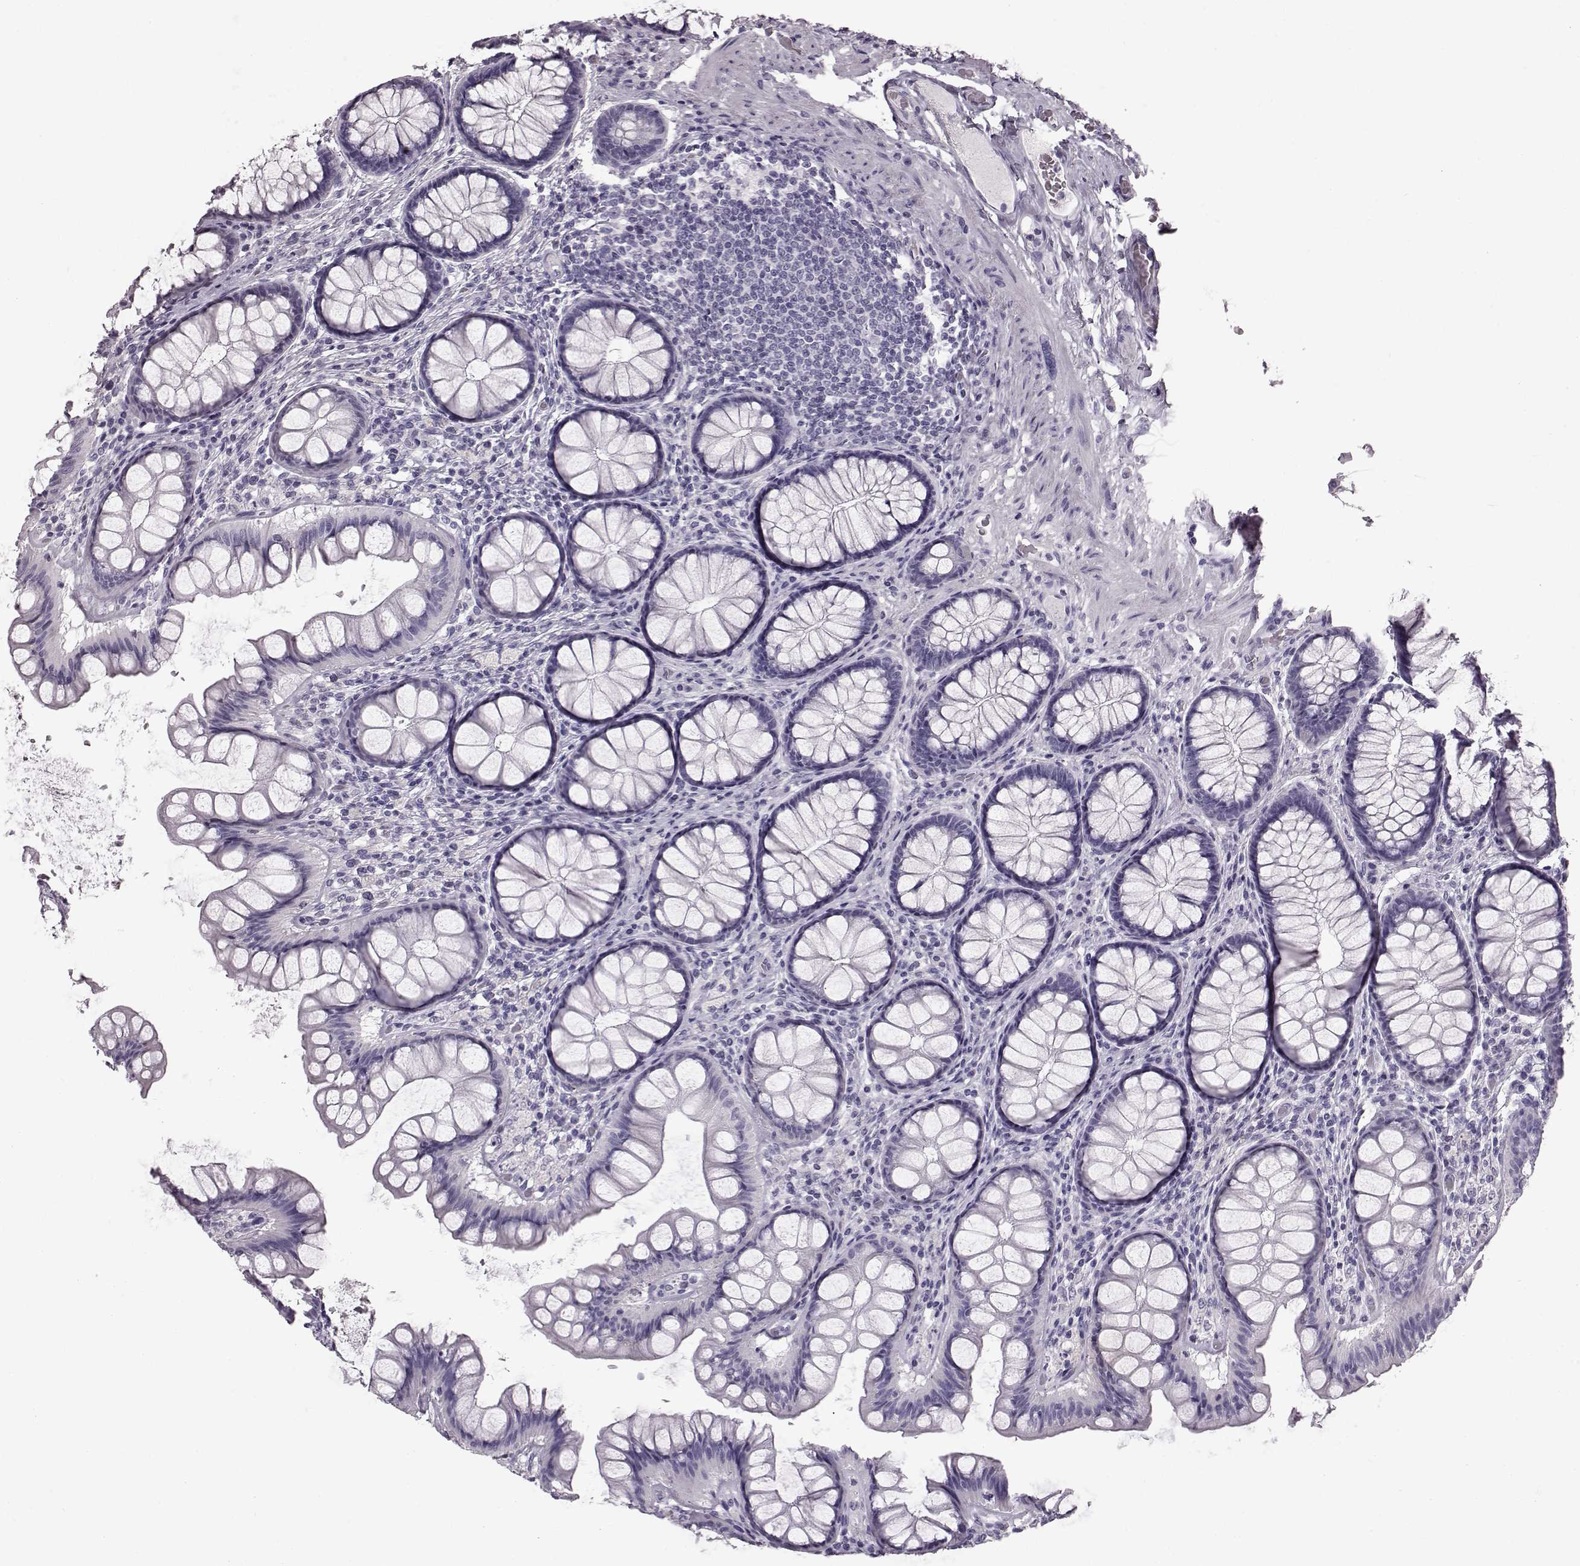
{"staining": {"intensity": "negative", "quantity": "none", "location": "none"}, "tissue": "colon", "cell_type": "Endothelial cells", "image_type": "normal", "snomed": [{"axis": "morphology", "description": "Normal tissue, NOS"}, {"axis": "topography", "description": "Colon"}], "caption": "A histopathology image of colon stained for a protein demonstrates no brown staining in endothelial cells. Nuclei are stained in blue.", "gene": "TCHHL1", "patient": {"sex": "female", "age": 65}}